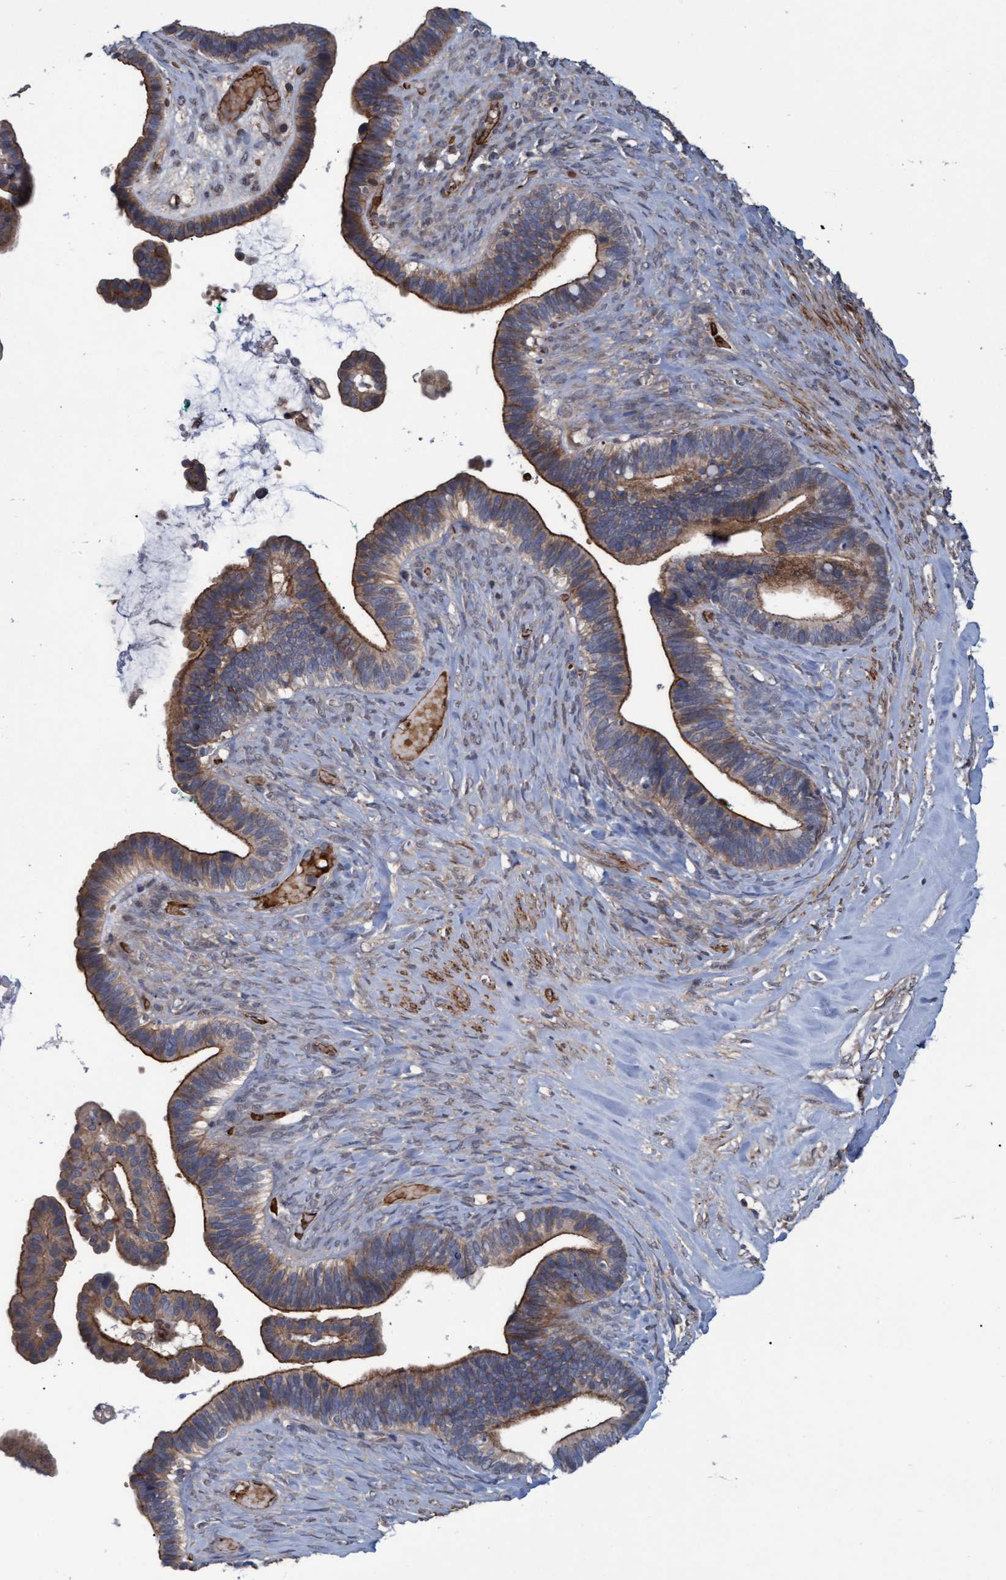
{"staining": {"intensity": "moderate", "quantity": ">75%", "location": "cytoplasmic/membranous"}, "tissue": "ovarian cancer", "cell_type": "Tumor cells", "image_type": "cancer", "snomed": [{"axis": "morphology", "description": "Cystadenocarcinoma, serous, NOS"}, {"axis": "topography", "description": "Ovary"}], "caption": "Brown immunohistochemical staining in human ovarian cancer displays moderate cytoplasmic/membranous expression in about >75% of tumor cells.", "gene": "NAA15", "patient": {"sex": "female", "age": 56}}